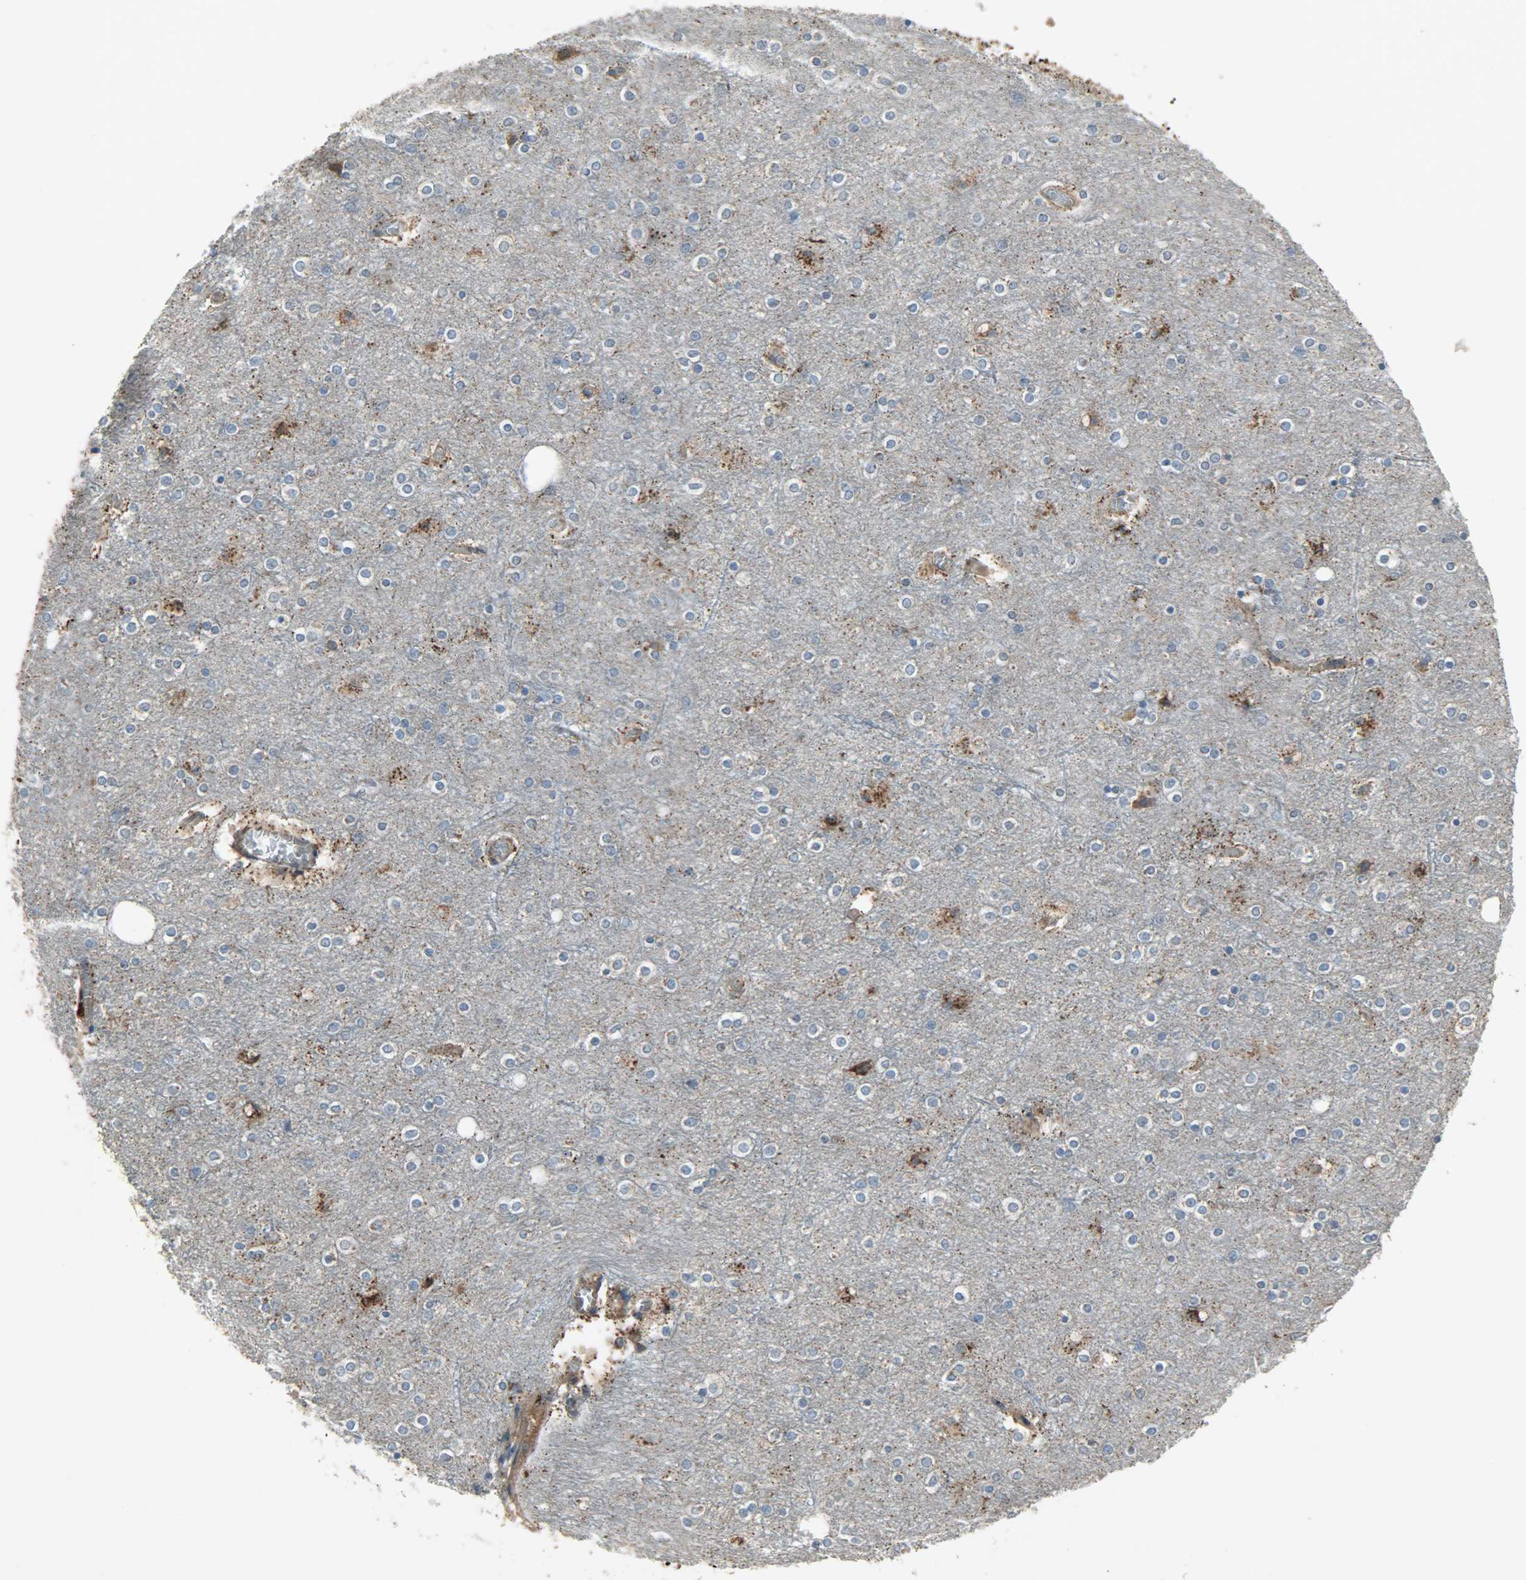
{"staining": {"intensity": "weak", "quantity": "25%-75%", "location": "cytoplasmic/membranous"}, "tissue": "cerebral cortex", "cell_type": "Endothelial cells", "image_type": "normal", "snomed": [{"axis": "morphology", "description": "Normal tissue, NOS"}, {"axis": "topography", "description": "Cerebral cortex"}], "caption": "Protein positivity by immunohistochemistry displays weak cytoplasmic/membranous positivity in approximately 25%-75% of endothelial cells in unremarkable cerebral cortex. (IHC, brightfield microscopy, high magnification).", "gene": "AMT", "patient": {"sex": "female", "age": 54}}